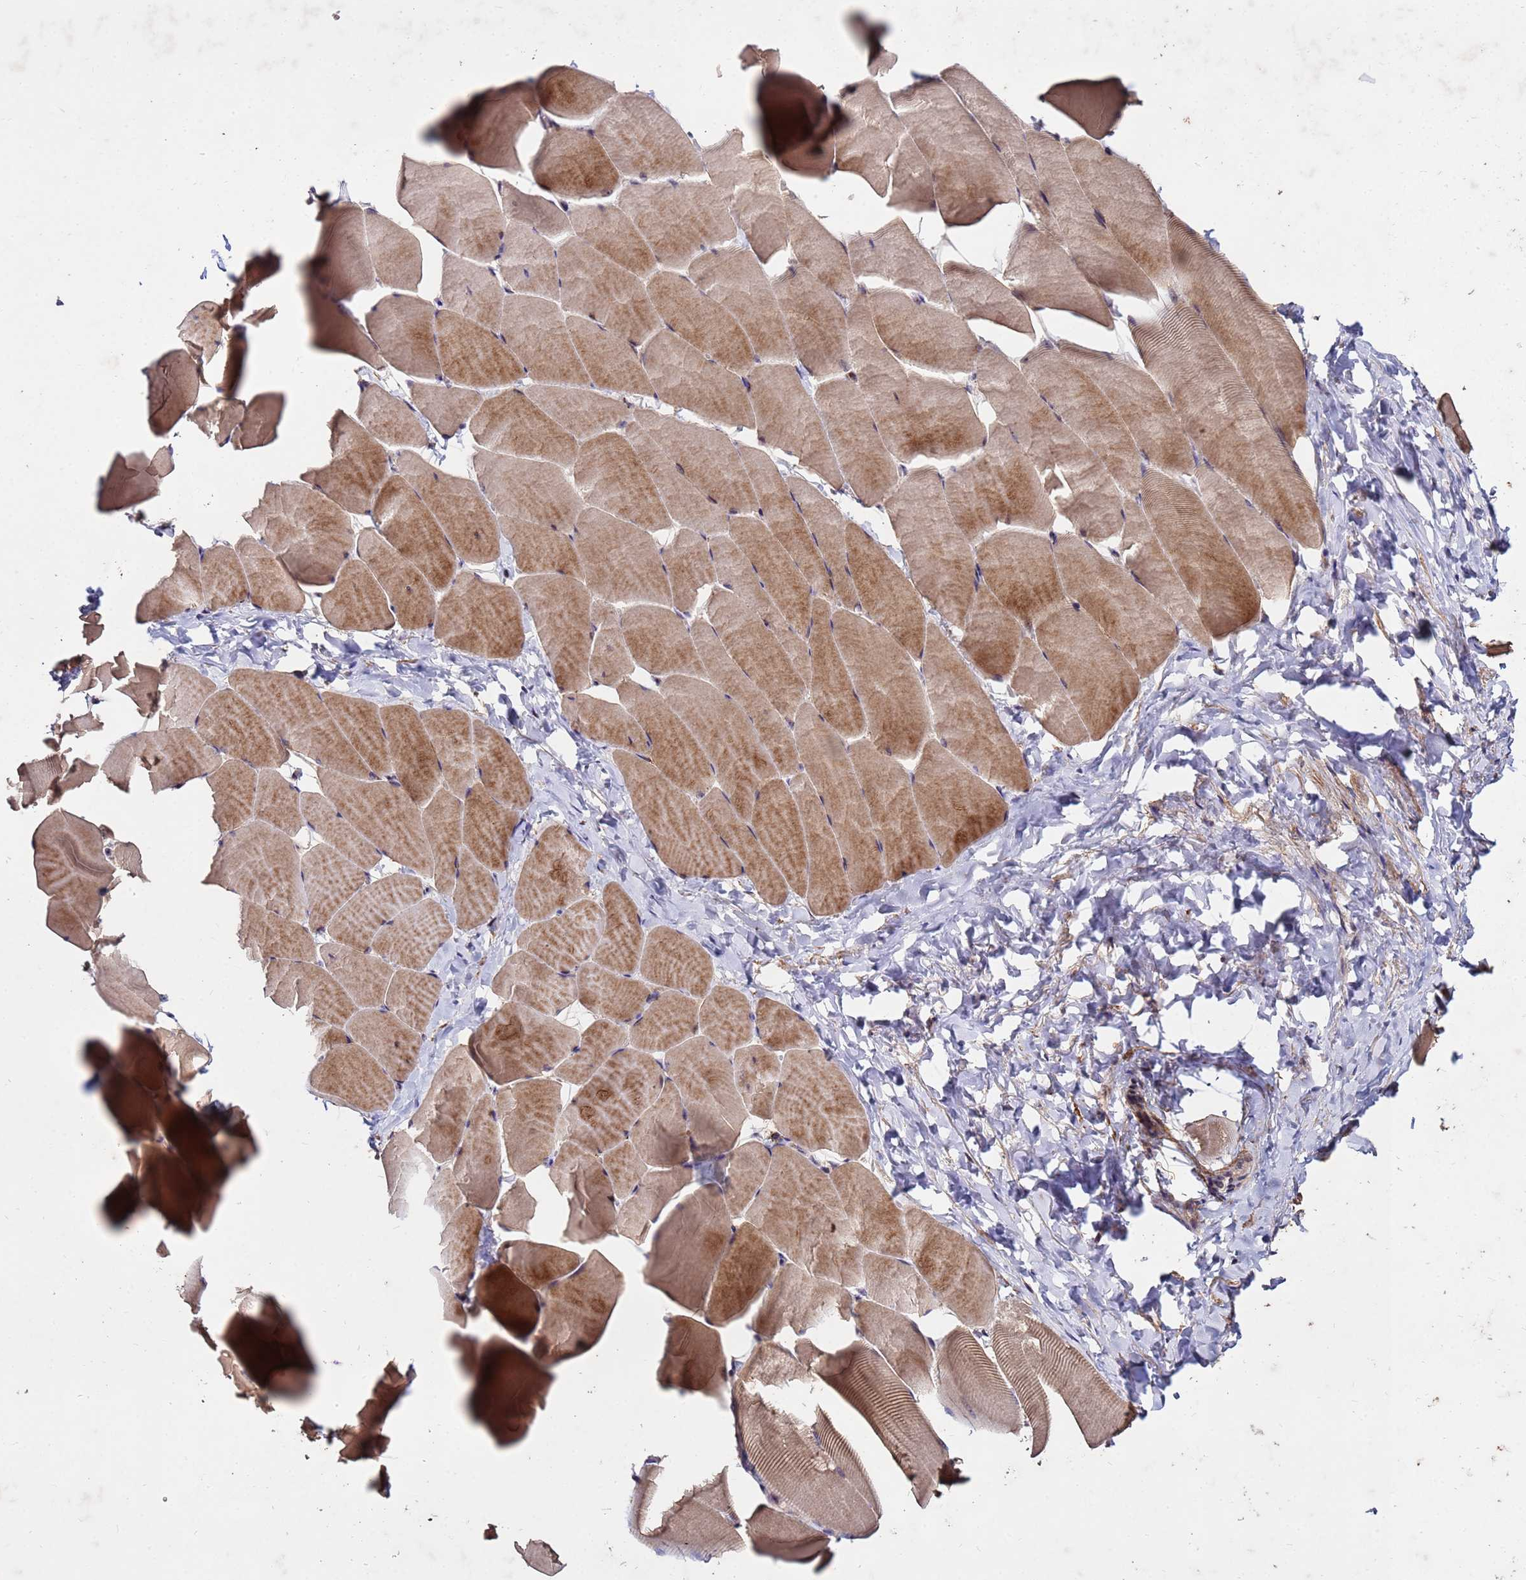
{"staining": {"intensity": "moderate", "quantity": "25%-75%", "location": "cytoplasmic/membranous"}, "tissue": "skeletal muscle", "cell_type": "Myocytes", "image_type": "normal", "snomed": [{"axis": "morphology", "description": "Normal tissue, NOS"}, {"axis": "topography", "description": "Skeletal muscle"}], "caption": "Immunohistochemistry (IHC) (DAB (3,3'-diaminobenzidine)) staining of benign skeletal muscle exhibits moderate cytoplasmic/membranous protein staining in about 25%-75% of myocytes.", "gene": "TOR4A", "patient": {"sex": "male", "age": 25}}